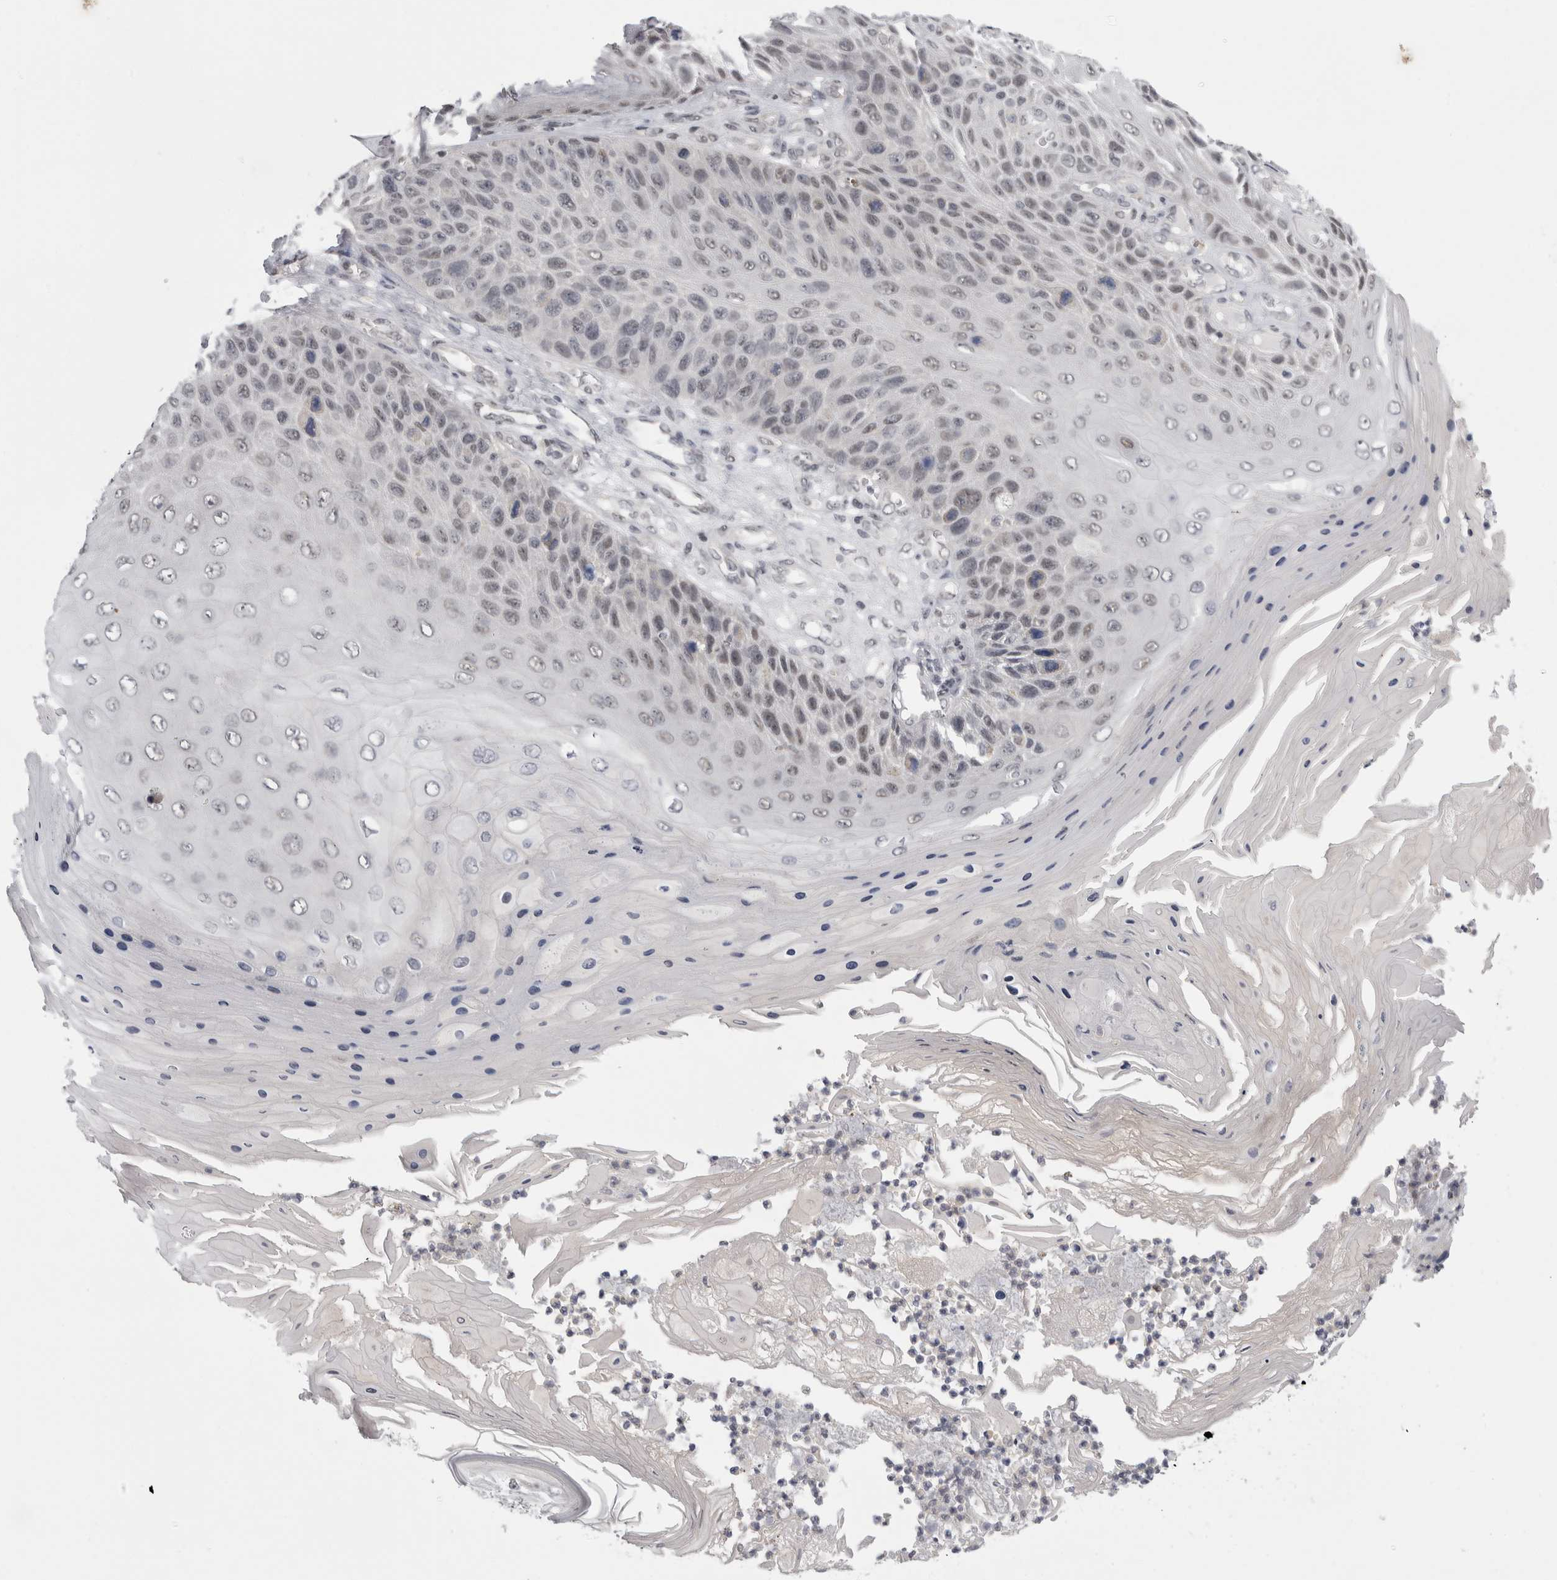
{"staining": {"intensity": "weak", "quantity": "25%-75%", "location": "nuclear"}, "tissue": "skin cancer", "cell_type": "Tumor cells", "image_type": "cancer", "snomed": [{"axis": "morphology", "description": "Squamous cell carcinoma, NOS"}, {"axis": "topography", "description": "Skin"}], "caption": "High-power microscopy captured an IHC micrograph of squamous cell carcinoma (skin), revealing weak nuclear expression in approximately 25%-75% of tumor cells.", "gene": "PSMB2", "patient": {"sex": "female", "age": 88}}